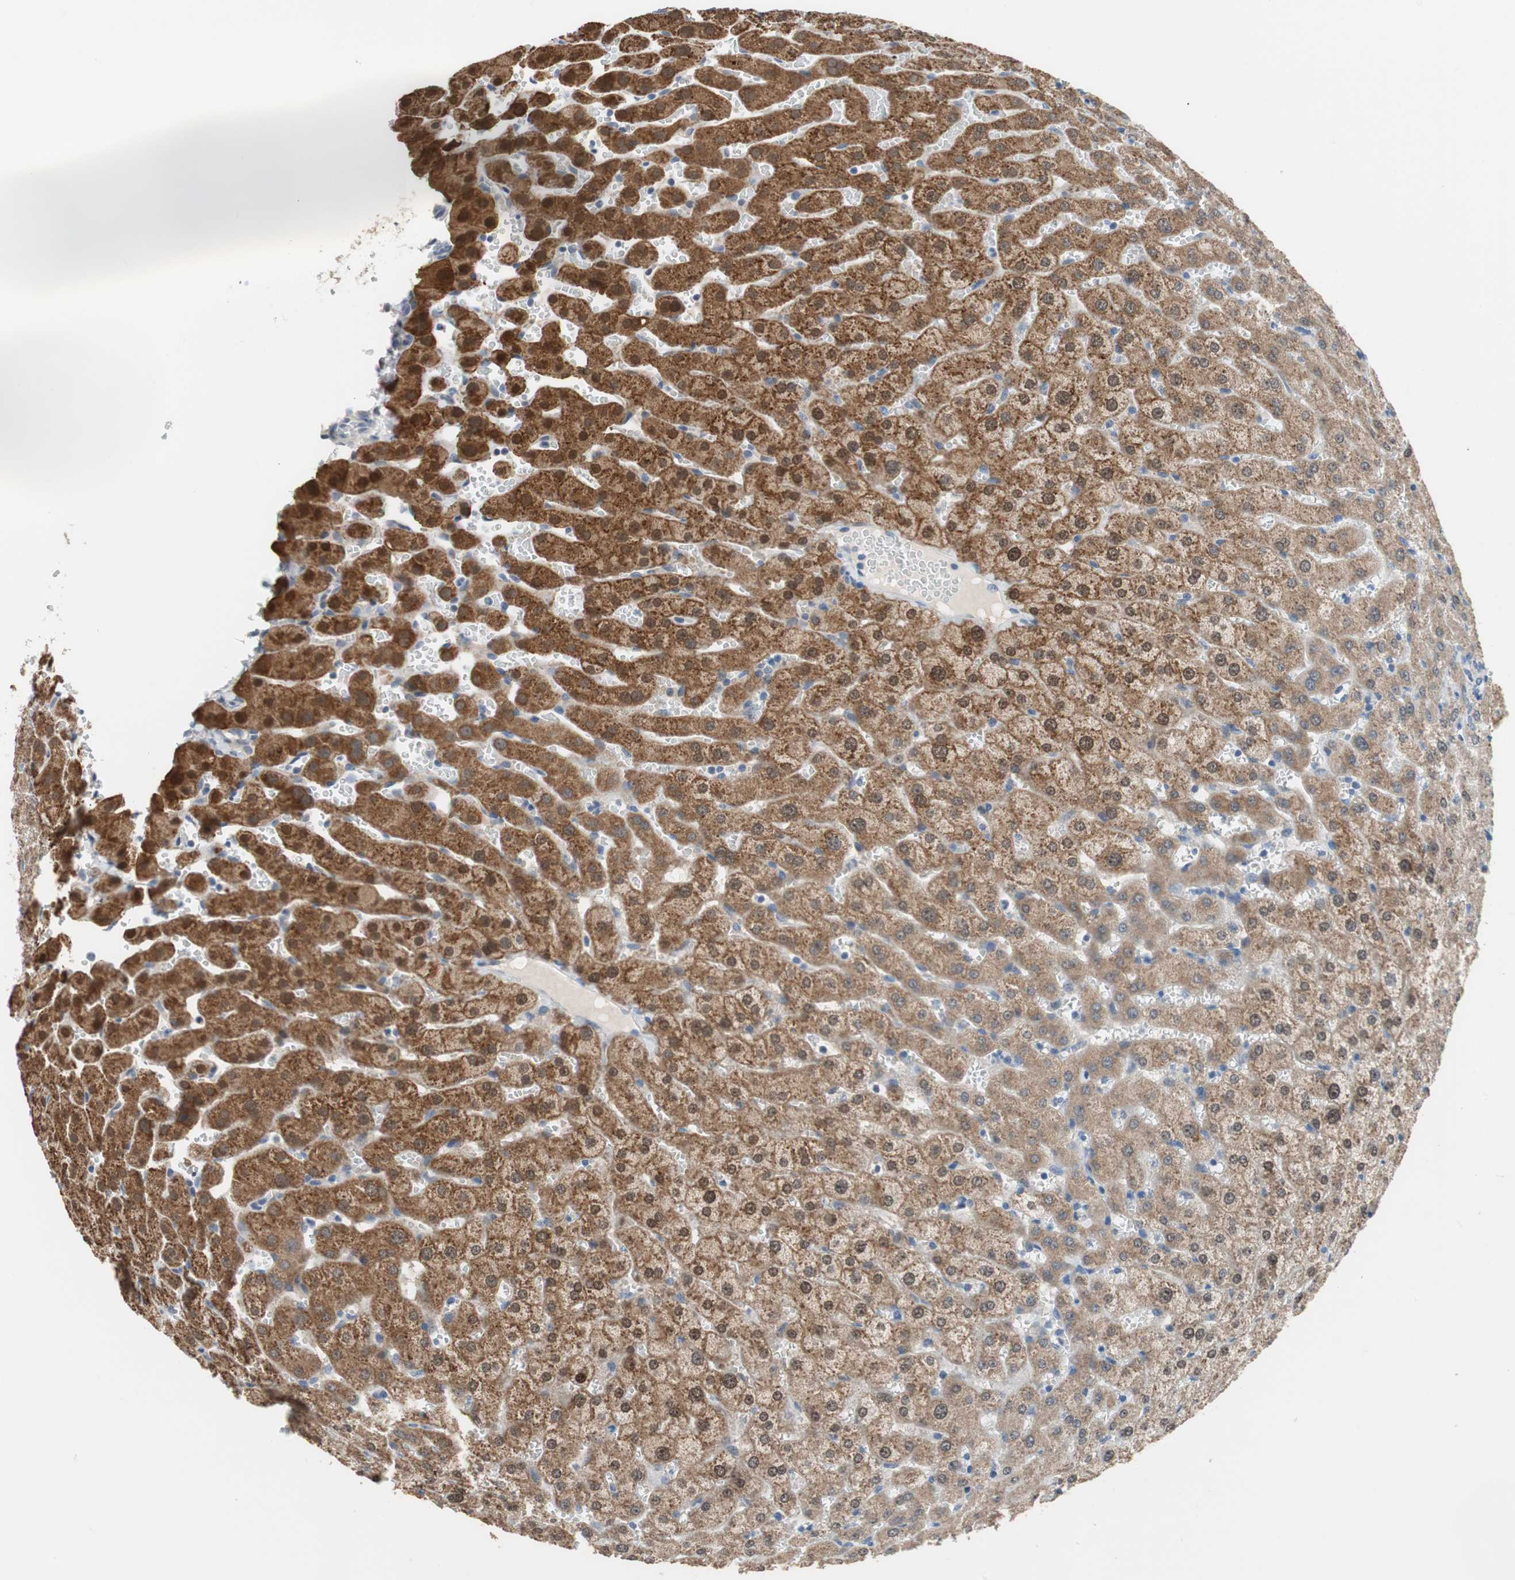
{"staining": {"intensity": "negative", "quantity": "none", "location": "none"}, "tissue": "liver", "cell_type": "Cholangiocytes", "image_type": "normal", "snomed": [{"axis": "morphology", "description": "Normal tissue, NOS"}, {"axis": "morphology", "description": "Fibrosis, NOS"}, {"axis": "topography", "description": "Liver"}], "caption": "IHC image of unremarkable liver stained for a protein (brown), which displays no expression in cholangiocytes. (DAB (3,3'-diaminobenzidine) IHC, high magnification).", "gene": "GRHL1", "patient": {"sex": "female", "age": 29}}